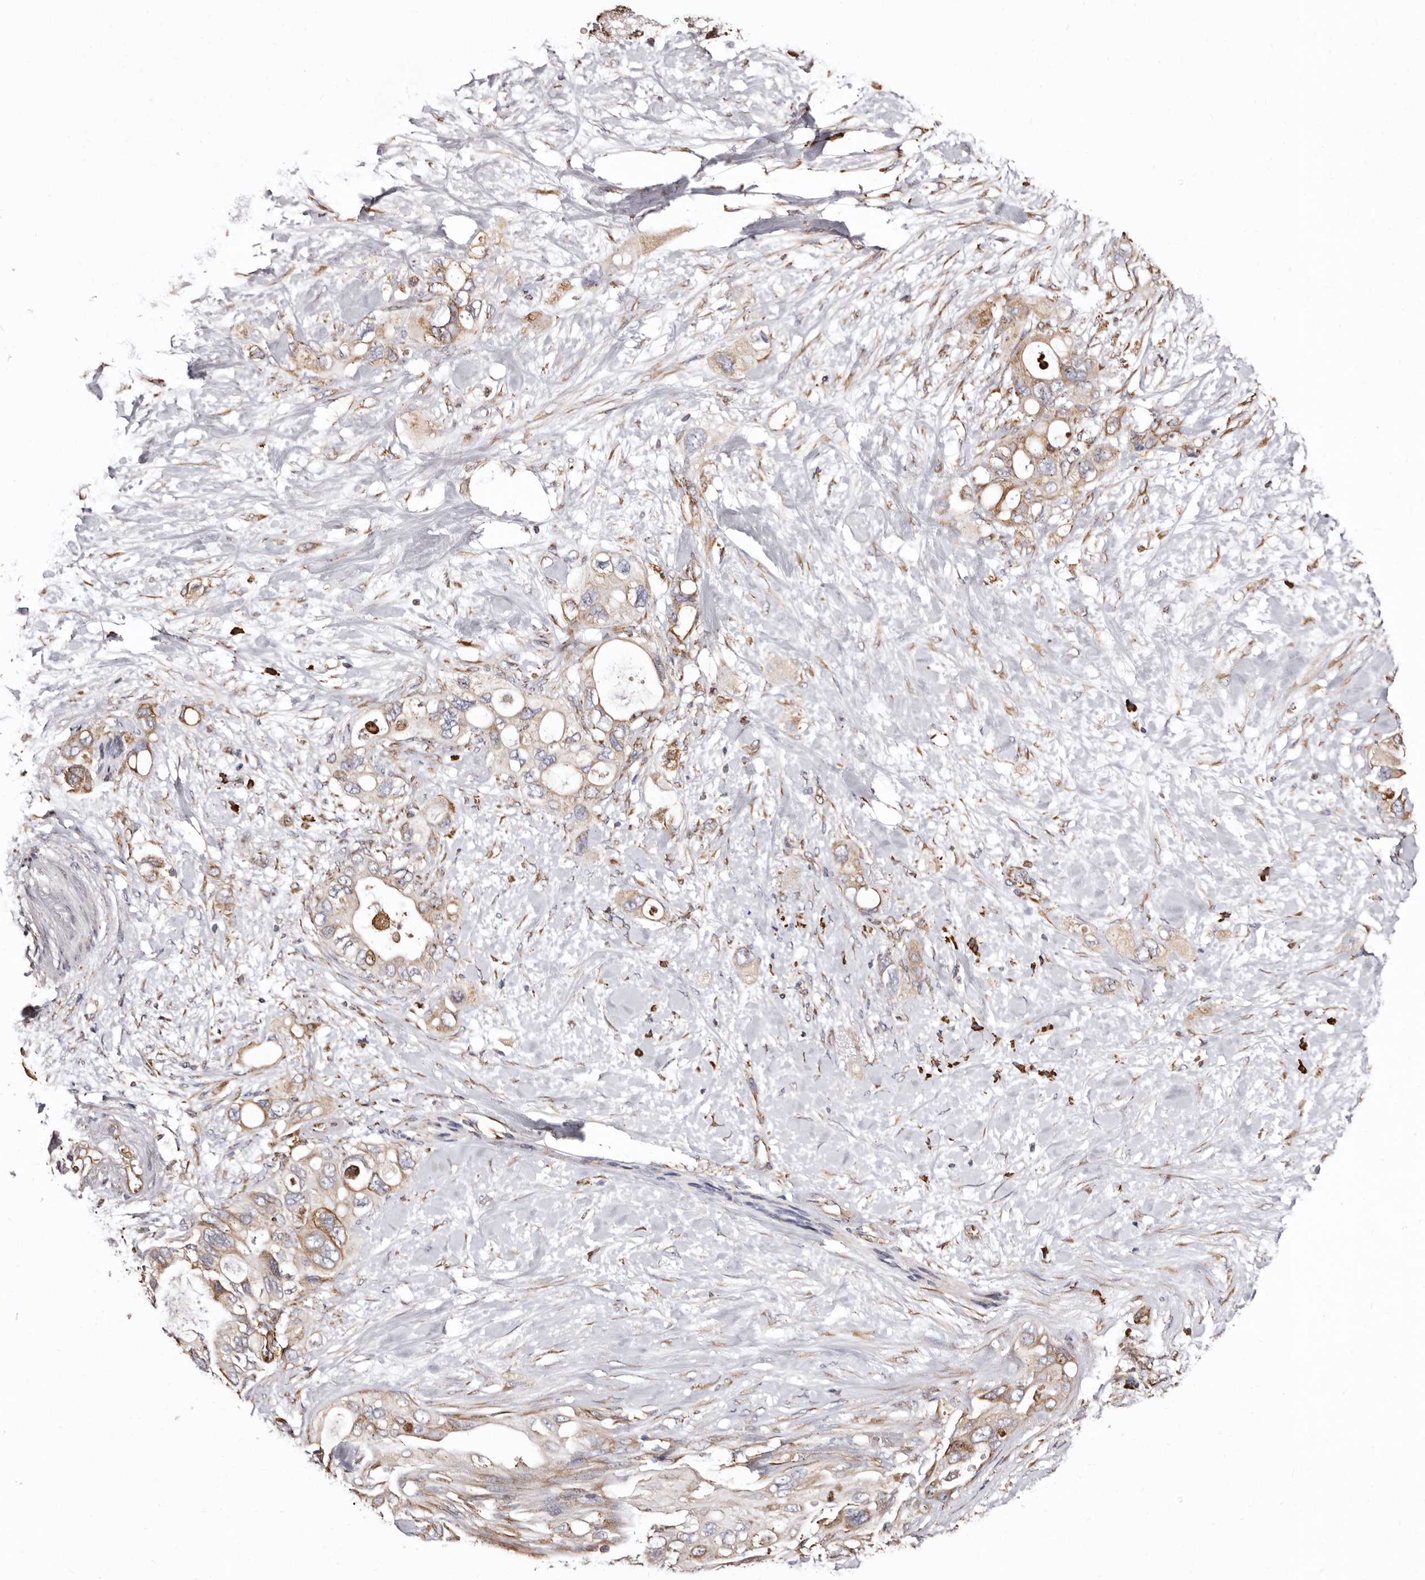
{"staining": {"intensity": "moderate", "quantity": ">75%", "location": "cytoplasmic/membranous"}, "tissue": "pancreatic cancer", "cell_type": "Tumor cells", "image_type": "cancer", "snomed": [{"axis": "morphology", "description": "Adenocarcinoma, NOS"}, {"axis": "topography", "description": "Pancreas"}], "caption": "The immunohistochemical stain labels moderate cytoplasmic/membranous positivity in tumor cells of pancreatic adenocarcinoma tissue.", "gene": "ACBD6", "patient": {"sex": "female", "age": 56}}